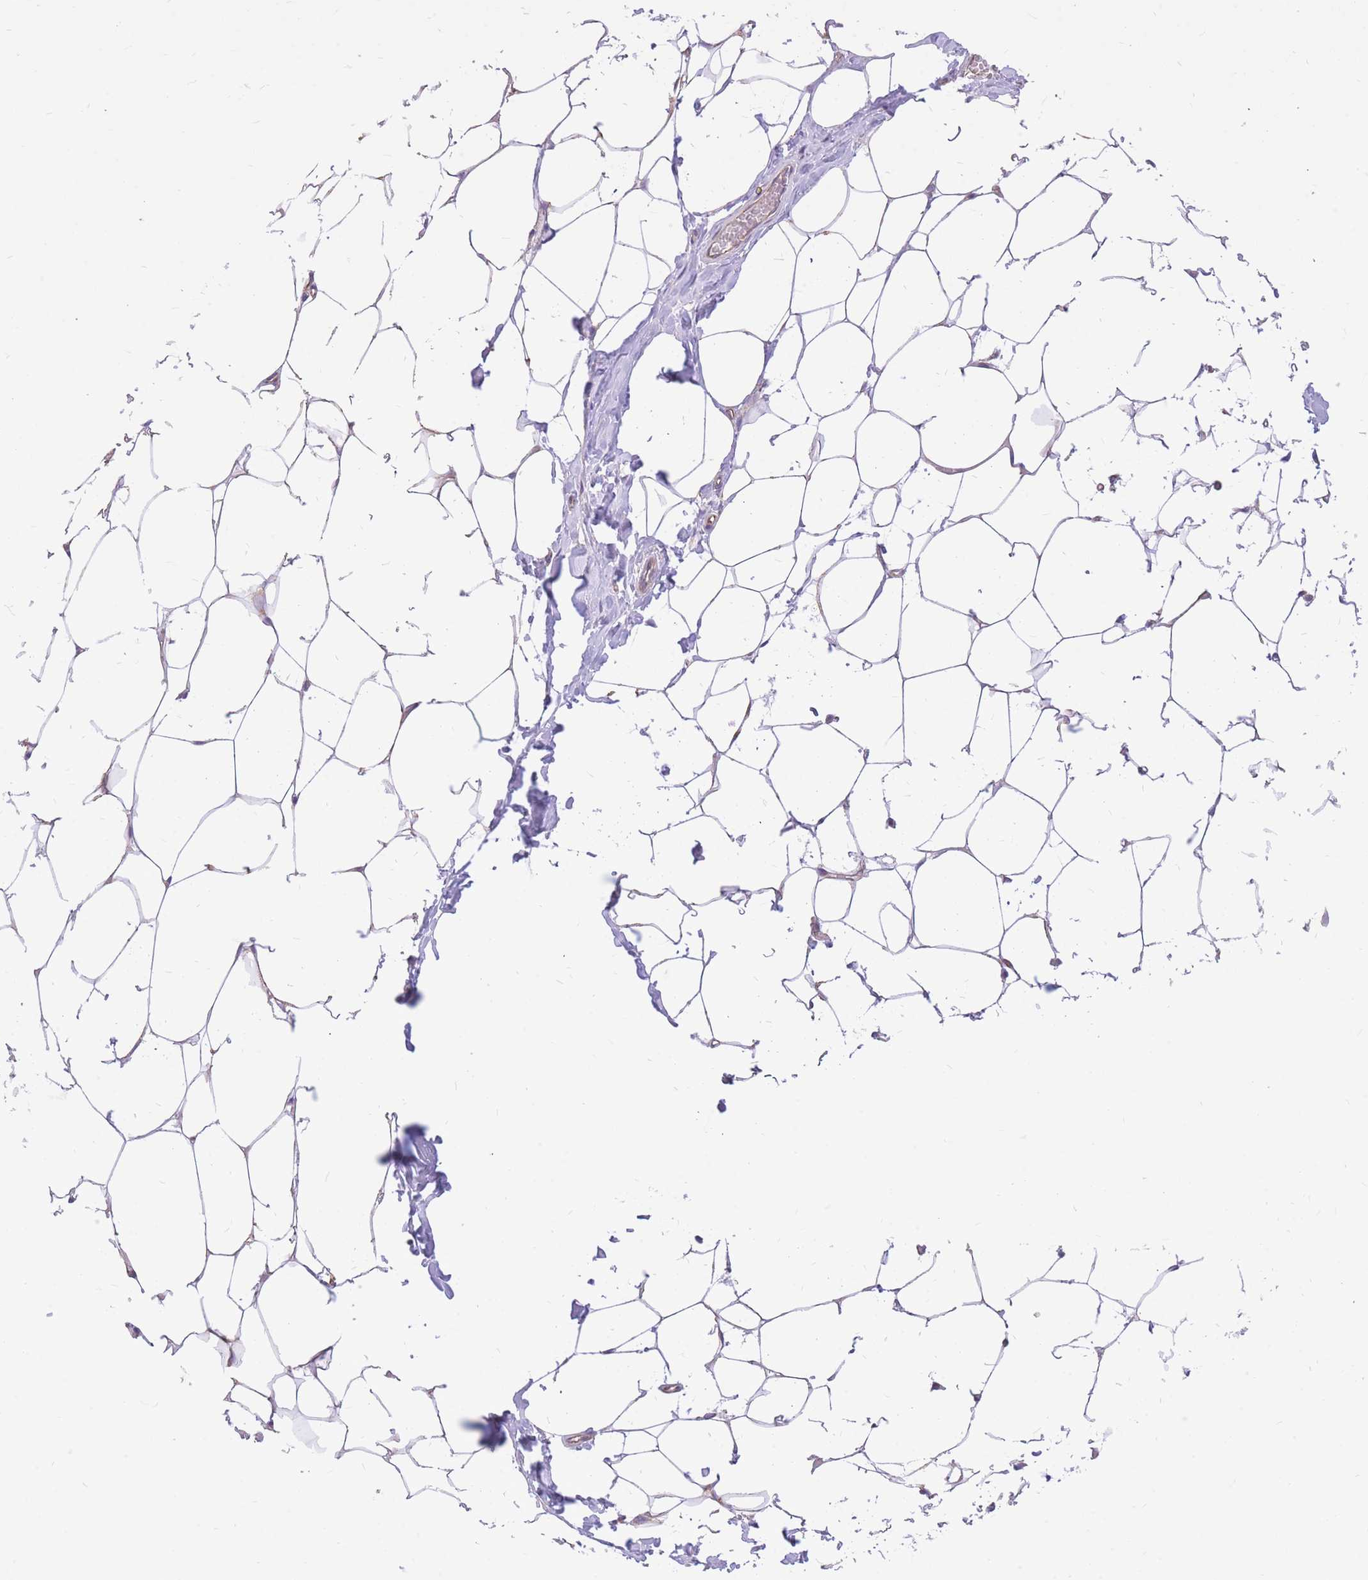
{"staining": {"intensity": "negative", "quantity": "none", "location": "none"}, "tissue": "breast", "cell_type": "Adipocytes", "image_type": "normal", "snomed": [{"axis": "morphology", "description": "Normal tissue, NOS"}, {"axis": "topography", "description": "Breast"}], "caption": "This is an immunohistochemistry photomicrograph of normal breast. There is no expression in adipocytes.", "gene": "TOPAZ1", "patient": {"sex": "female", "age": 27}}